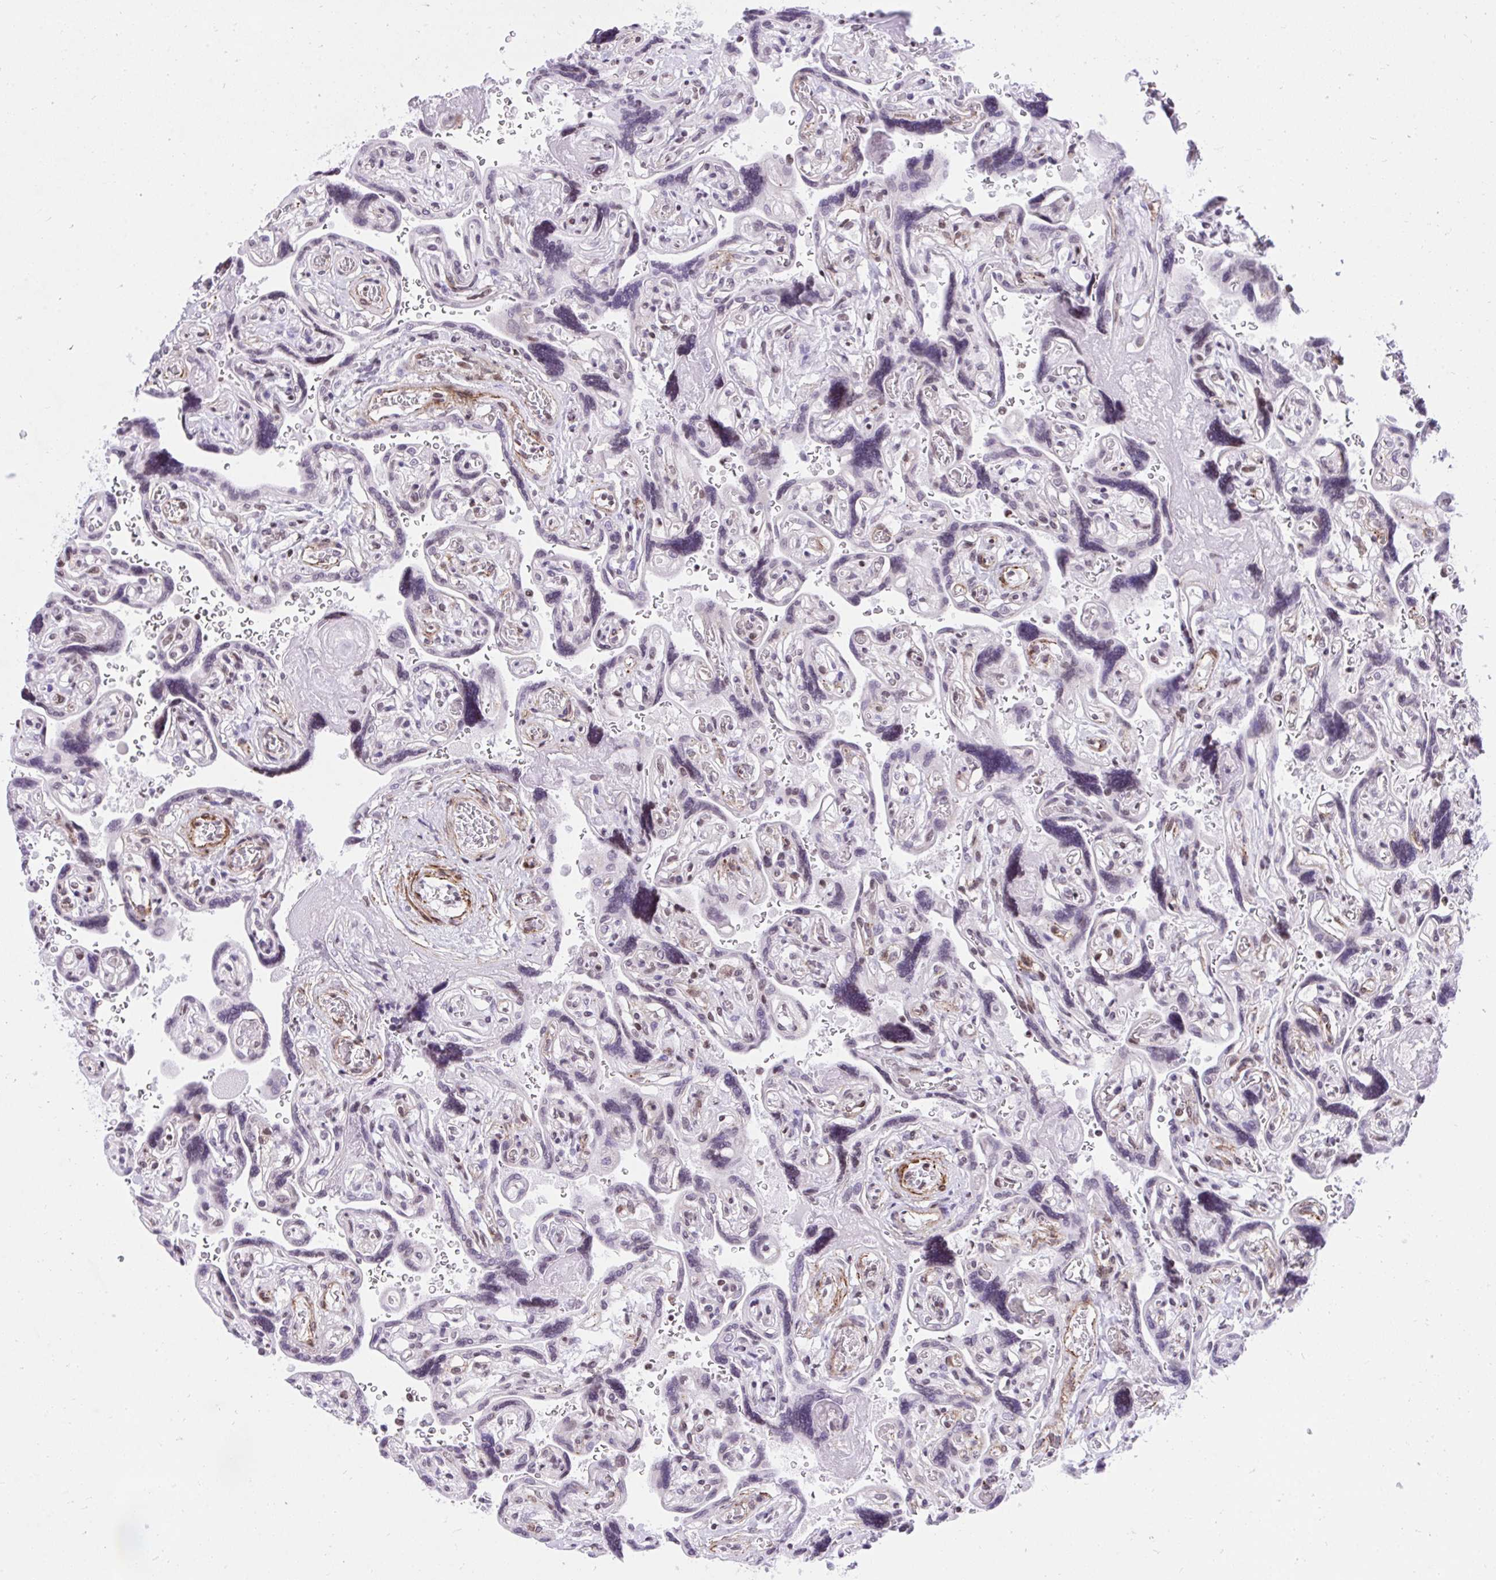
{"staining": {"intensity": "negative", "quantity": "none", "location": "none"}, "tissue": "placenta", "cell_type": "Decidual cells", "image_type": "normal", "snomed": [{"axis": "morphology", "description": "Normal tissue, NOS"}, {"axis": "topography", "description": "Placenta"}], "caption": "IHC histopathology image of benign placenta stained for a protein (brown), which shows no expression in decidual cells. The staining was performed using DAB (3,3'-diaminobenzidine) to visualize the protein expression in brown, while the nuclei were stained in blue with hematoxylin (Magnification: 20x).", "gene": "KCNN4", "patient": {"sex": "female", "age": 32}}